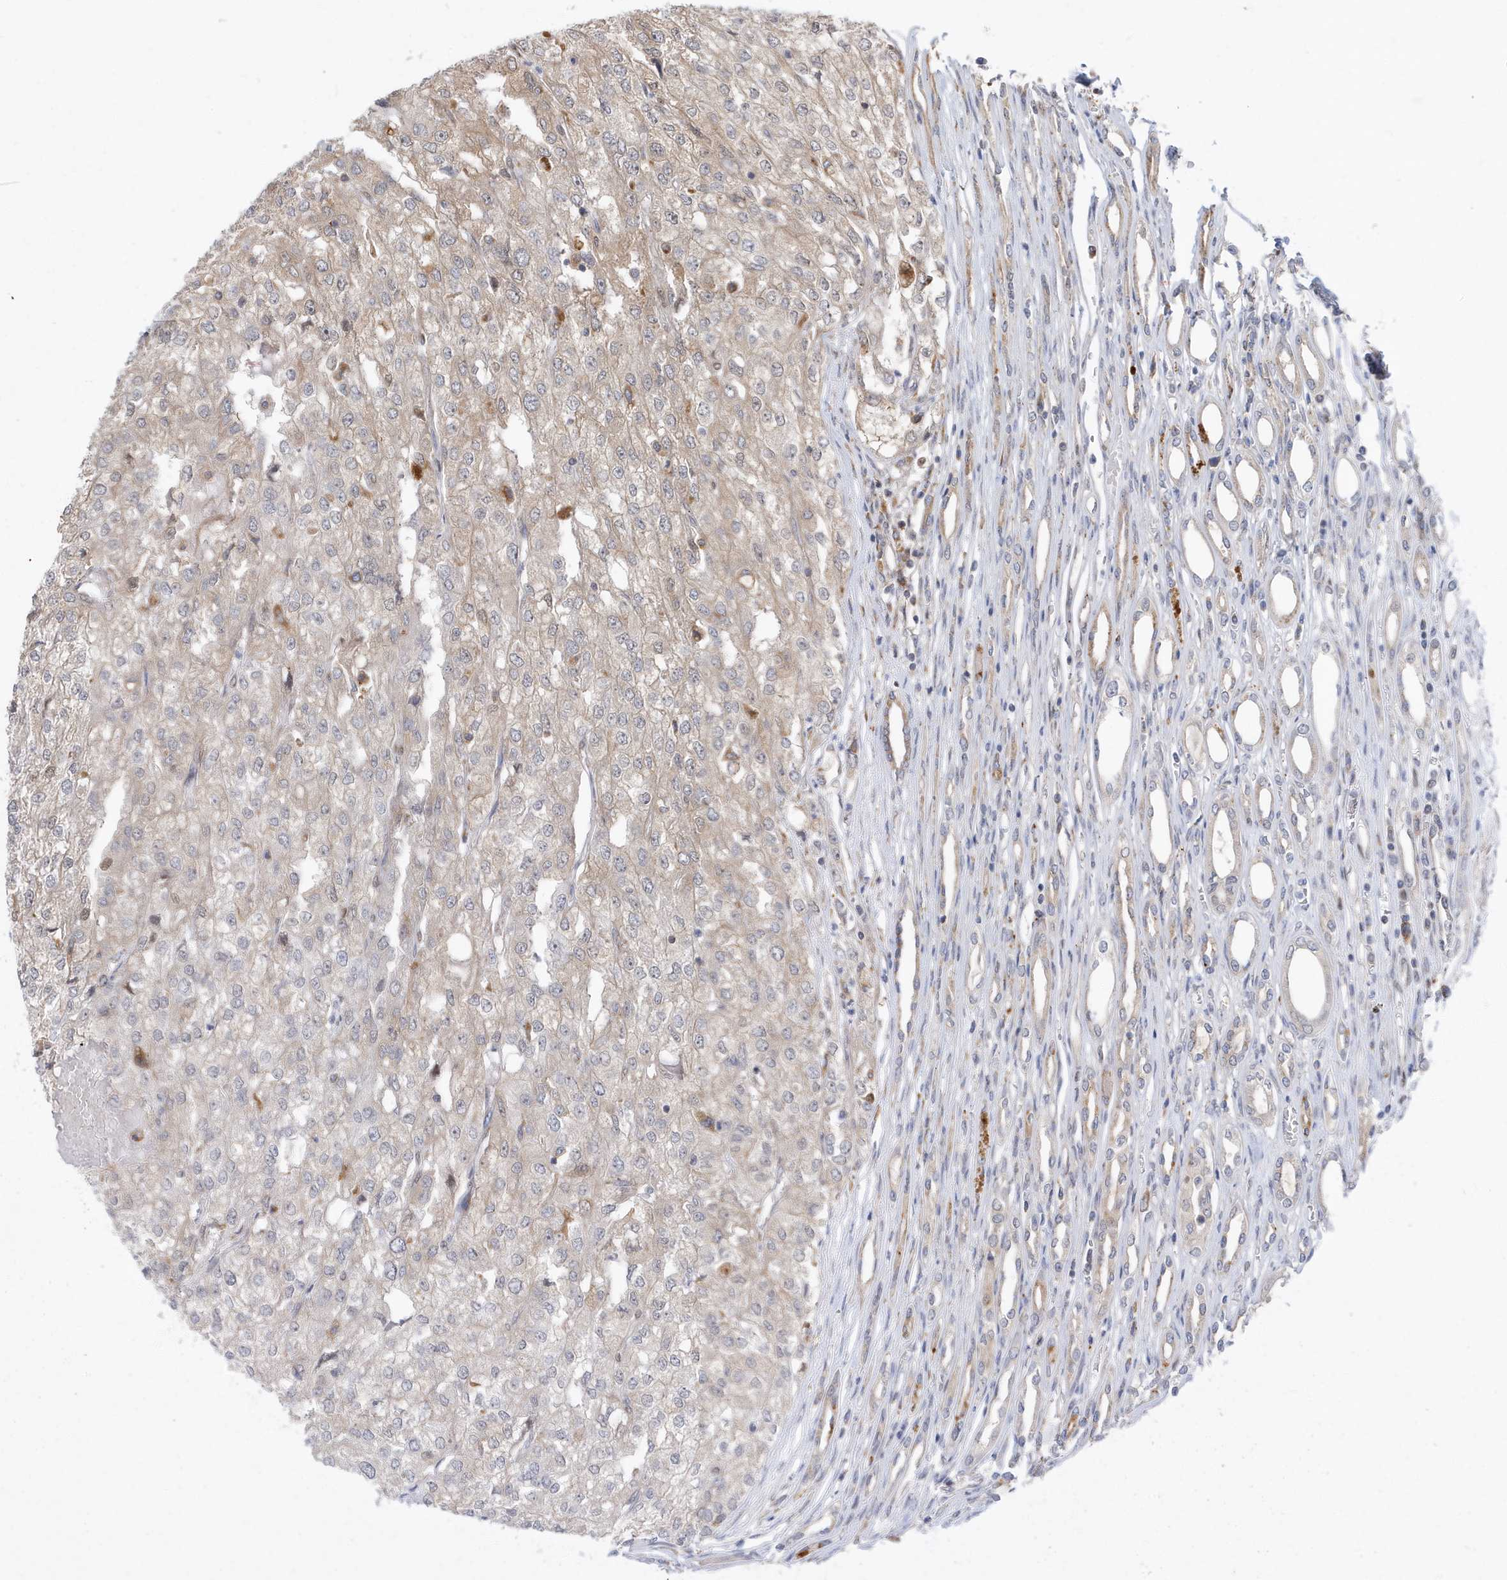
{"staining": {"intensity": "weak", "quantity": "25%-75%", "location": "cytoplasmic/membranous"}, "tissue": "renal cancer", "cell_type": "Tumor cells", "image_type": "cancer", "snomed": [{"axis": "morphology", "description": "Adenocarcinoma, NOS"}, {"axis": "topography", "description": "Kidney"}], "caption": "Renal cancer (adenocarcinoma) stained with a protein marker reveals weak staining in tumor cells.", "gene": "ZNF507", "patient": {"sex": "female", "age": 54}}